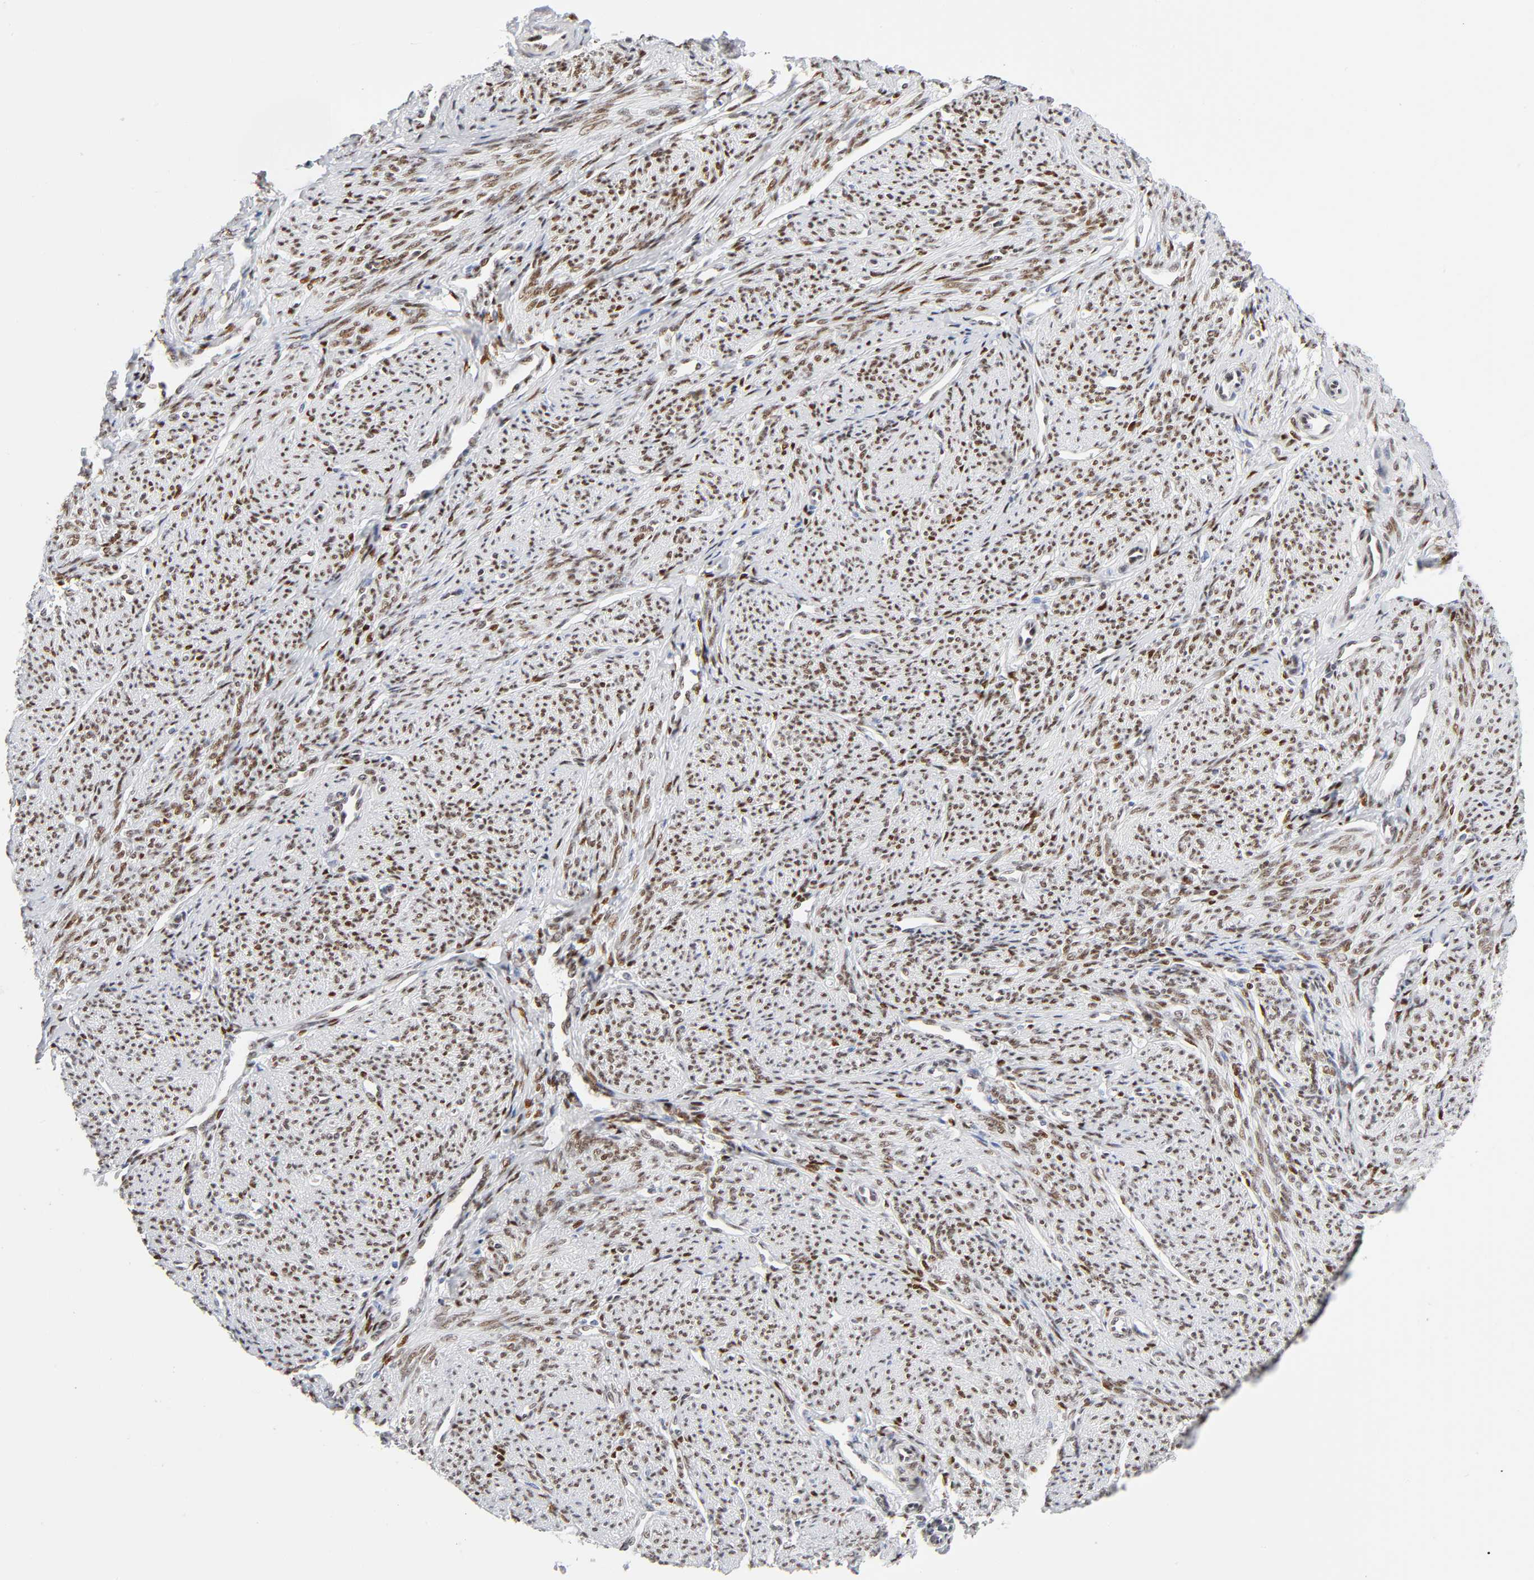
{"staining": {"intensity": "moderate", "quantity": ">75%", "location": "nuclear"}, "tissue": "smooth muscle", "cell_type": "Smooth muscle cells", "image_type": "normal", "snomed": [{"axis": "morphology", "description": "Normal tissue, NOS"}, {"axis": "topography", "description": "Cervix"}, {"axis": "topography", "description": "Endometrium"}], "caption": "Protein analysis of normal smooth muscle displays moderate nuclear positivity in approximately >75% of smooth muscle cells.", "gene": "NFIC", "patient": {"sex": "female", "age": 65}}